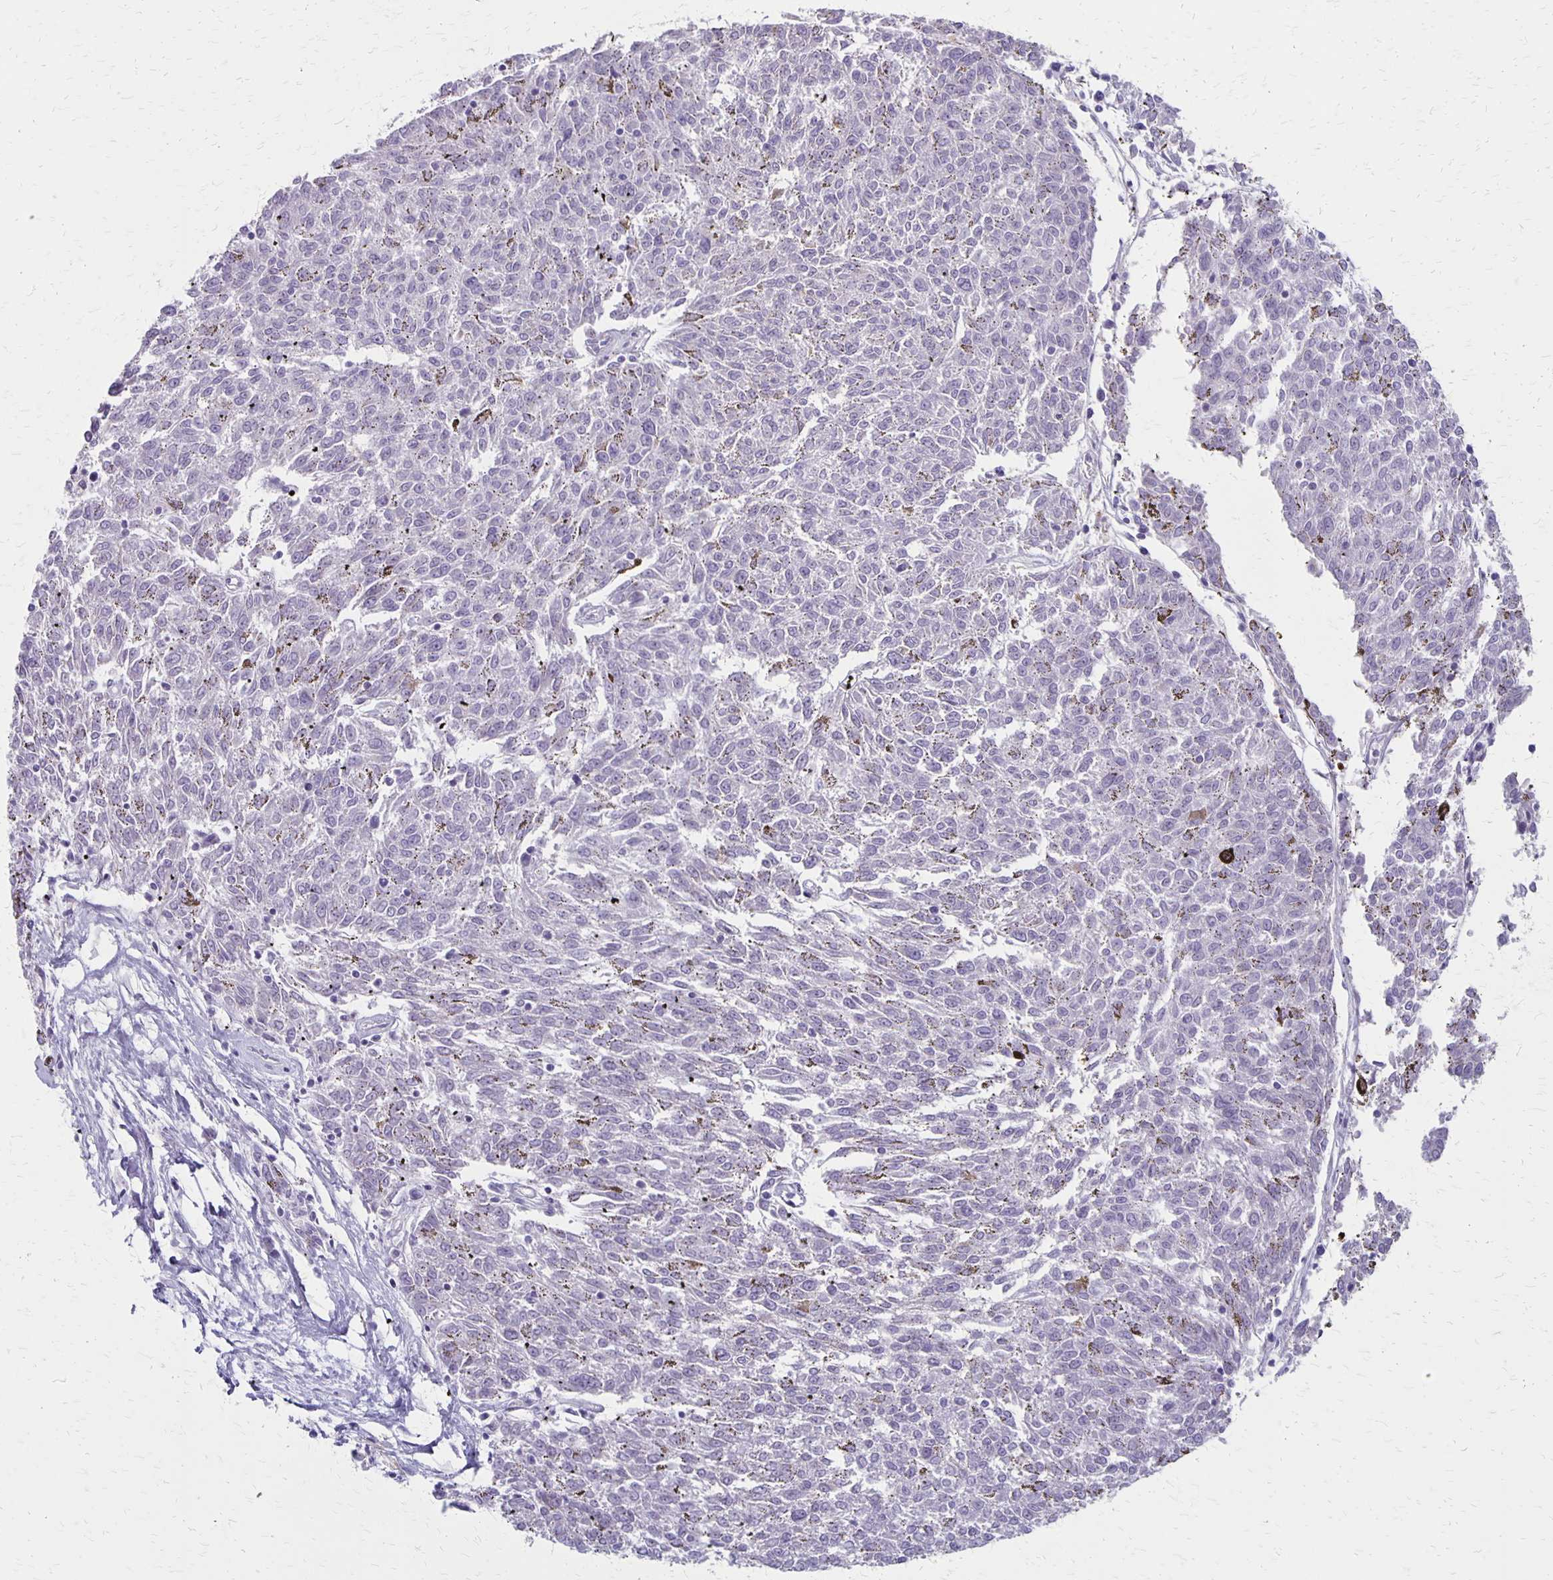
{"staining": {"intensity": "negative", "quantity": "none", "location": "none"}, "tissue": "melanoma", "cell_type": "Tumor cells", "image_type": "cancer", "snomed": [{"axis": "morphology", "description": "Malignant melanoma, NOS"}, {"axis": "topography", "description": "Skin"}], "caption": "Tumor cells are negative for protein expression in human malignant melanoma.", "gene": "HOMER1", "patient": {"sex": "female", "age": 72}}